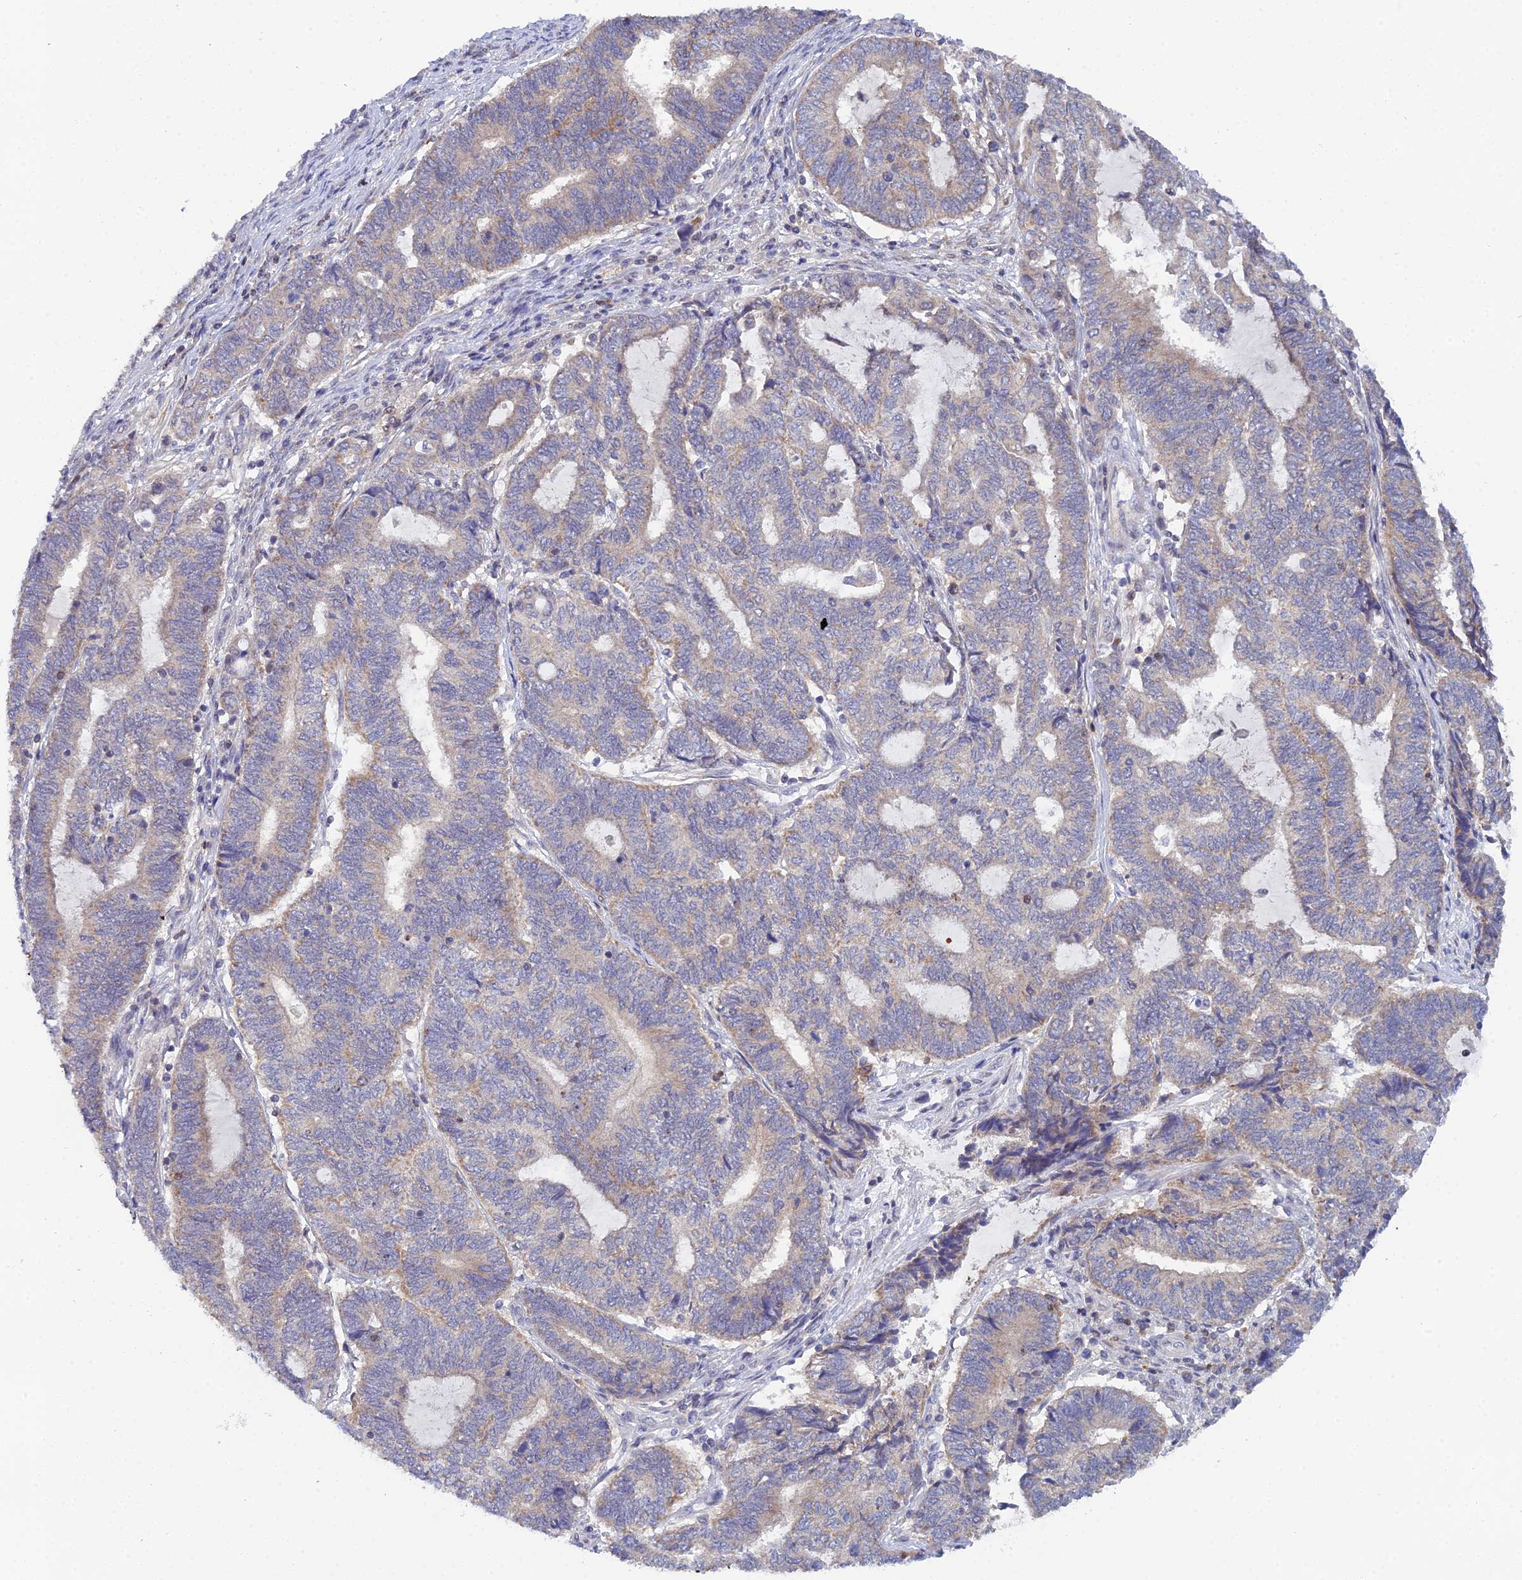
{"staining": {"intensity": "weak", "quantity": "25%-75%", "location": "cytoplasmic/membranous"}, "tissue": "endometrial cancer", "cell_type": "Tumor cells", "image_type": "cancer", "snomed": [{"axis": "morphology", "description": "Adenocarcinoma, NOS"}, {"axis": "topography", "description": "Uterus"}, {"axis": "topography", "description": "Endometrium"}], "caption": "Weak cytoplasmic/membranous staining for a protein is present in approximately 25%-75% of tumor cells of endometrial adenocarcinoma using IHC.", "gene": "ELOA2", "patient": {"sex": "female", "age": 70}}